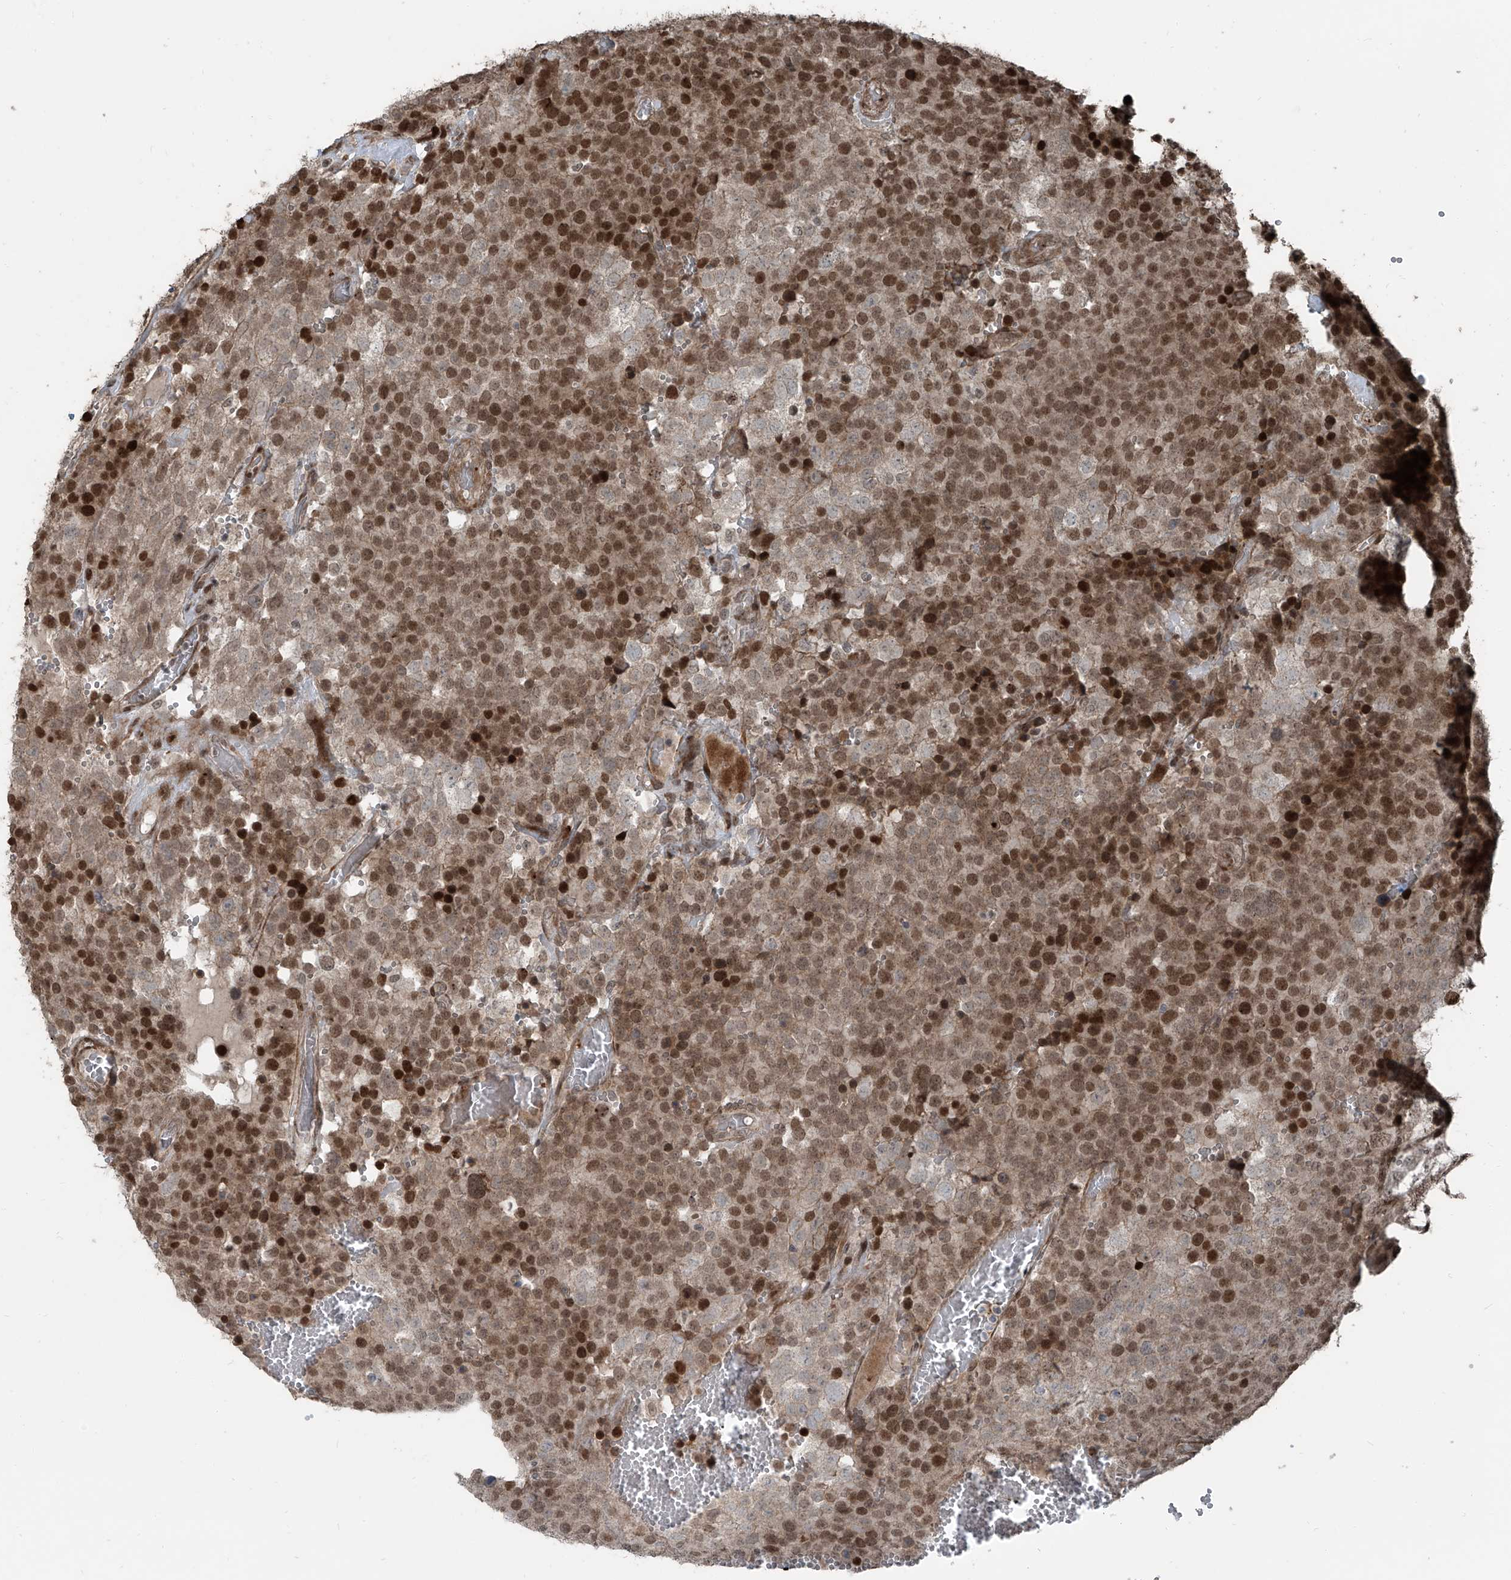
{"staining": {"intensity": "moderate", "quantity": ">75%", "location": "nuclear"}, "tissue": "testis cancer", "cell_type": "Tumor cells", "image_type": "cancer", "snomed": [{"axis": "morphology", "description": "Seminoma, NOS"}, {"axis": "topography", "description": "Testis"}], "caption": "A brown stain shows moderate nuclear staining of a protein in testis cancer (seminoma) tumor cells.", "gene": "ZNF570", "patient": {"sex": "male", "age": 71}}